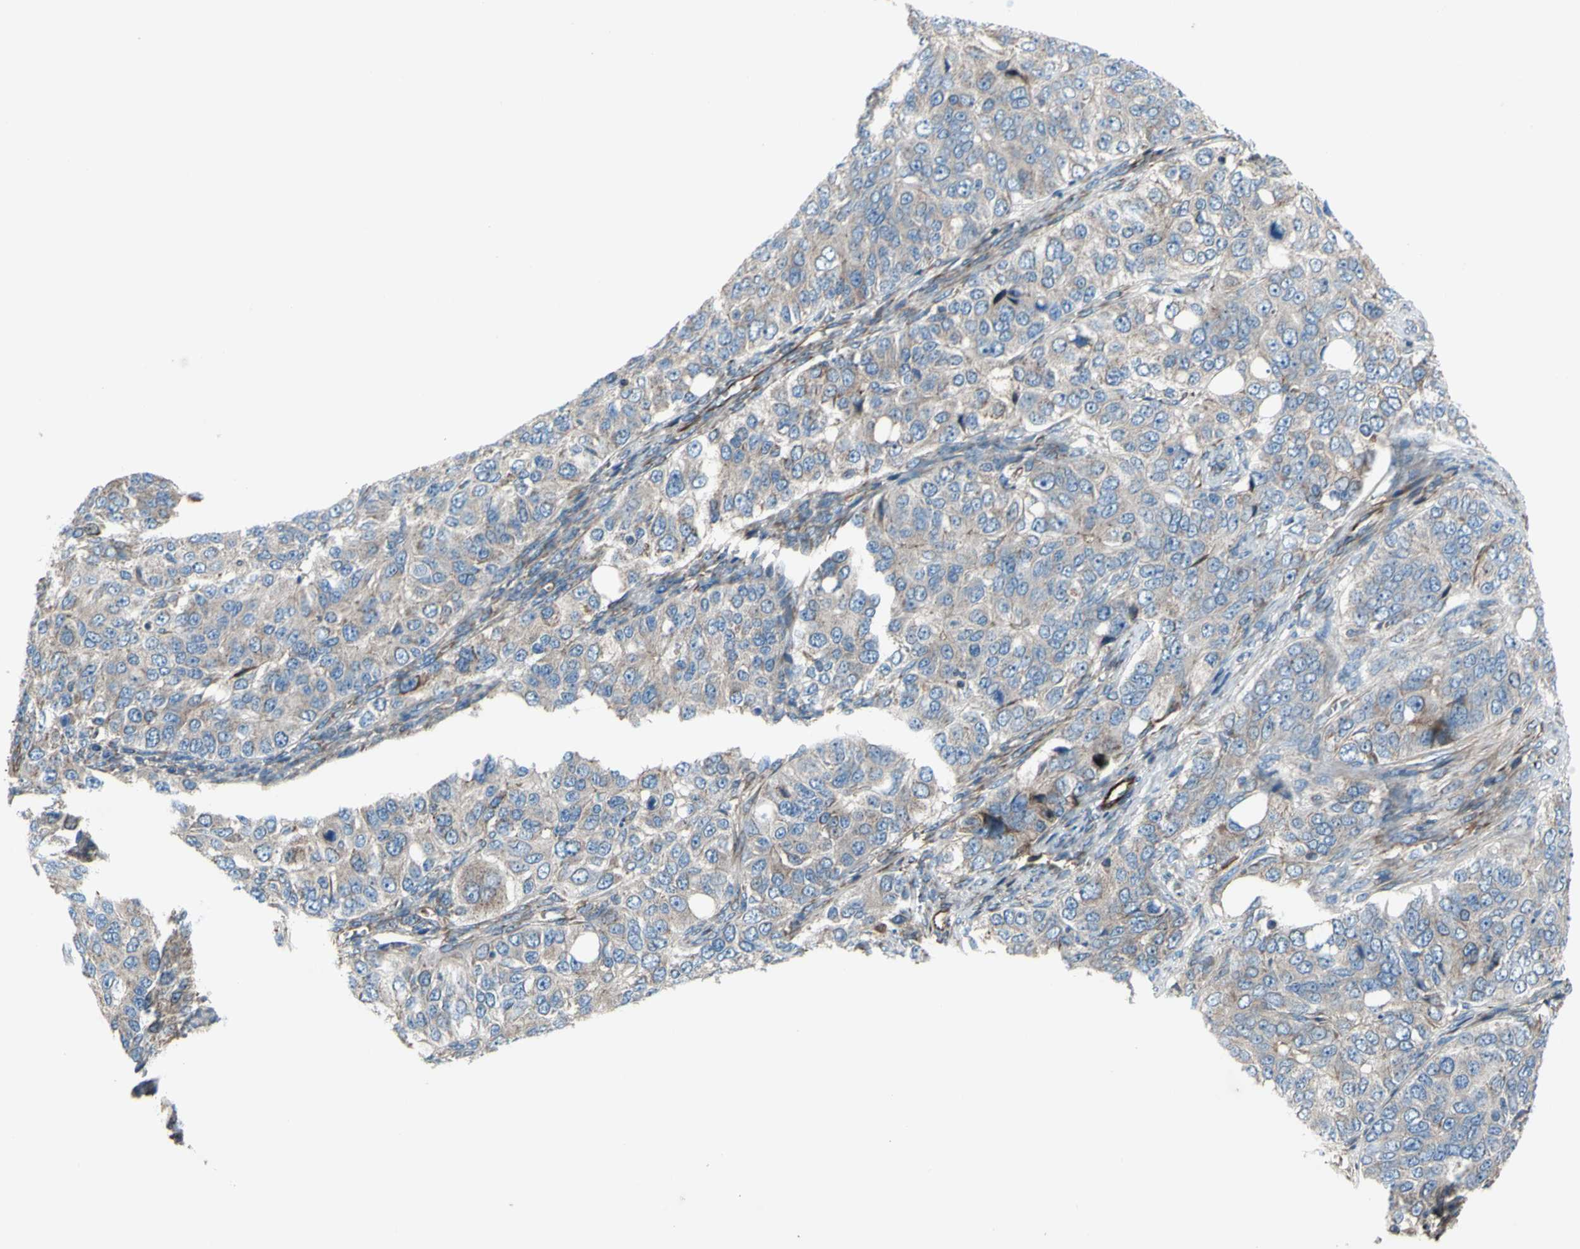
{"staining": {"intensity": "weak", "quantity": ">75%", "location": "cytoplasmic/membranous"}, "tissue": "ovarian cancer", "cell_type": "Tumor cells", "image_type": "cancer", "snomed": [{"axis": "morphology", "description": "Carcinoma, endometroid"}, {"axis": "topography", "description": "Ovary"}], "caption": "This histopathology image reveals IHC staining of ovarian endometroid carcinoma, with low weak cytoplasmic/membranous staining in approximately >75% of tumor cells.", "gene": "EMC7", "patient": {"sex": "female", "age": 51}}